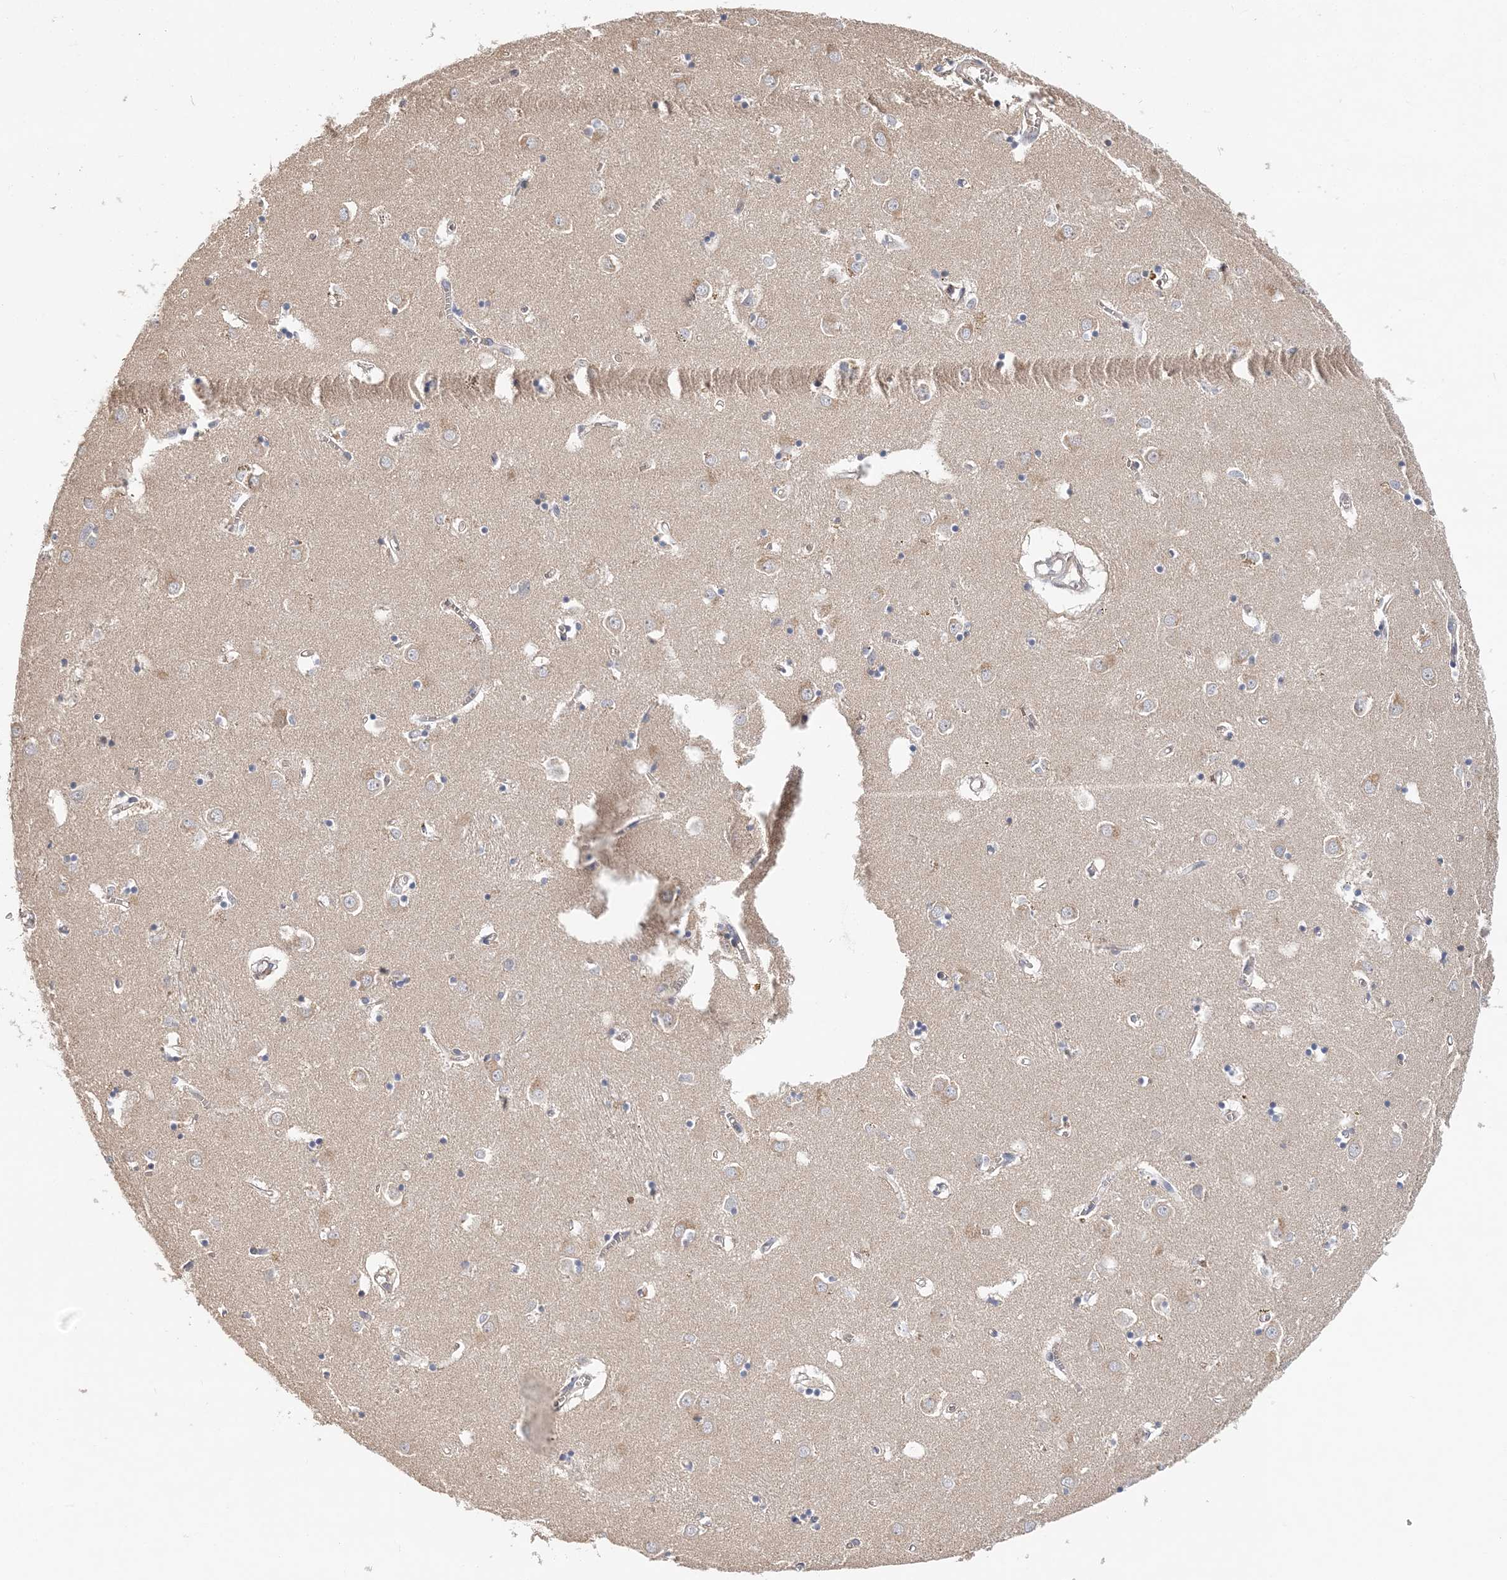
{"staining": {"intensity": "negative", "quantity": "none", "location": "none"}, "tissue": "caudate", "cell_type": "Glial cells", "image_type": "normal", "snomed": [{"axis": "morphology", "description": "Normal tissue, NOS"}, {"axis": "topography", "description": "Lateral ventricle wall"}], "caption": "Immunohistochemistry micrograph of unremarkable caudate stained for a protein (brown), which exhibits no staining in glial cells.", "gene": "SYCP3", "patient": {"sex": "male", "age": 70}}